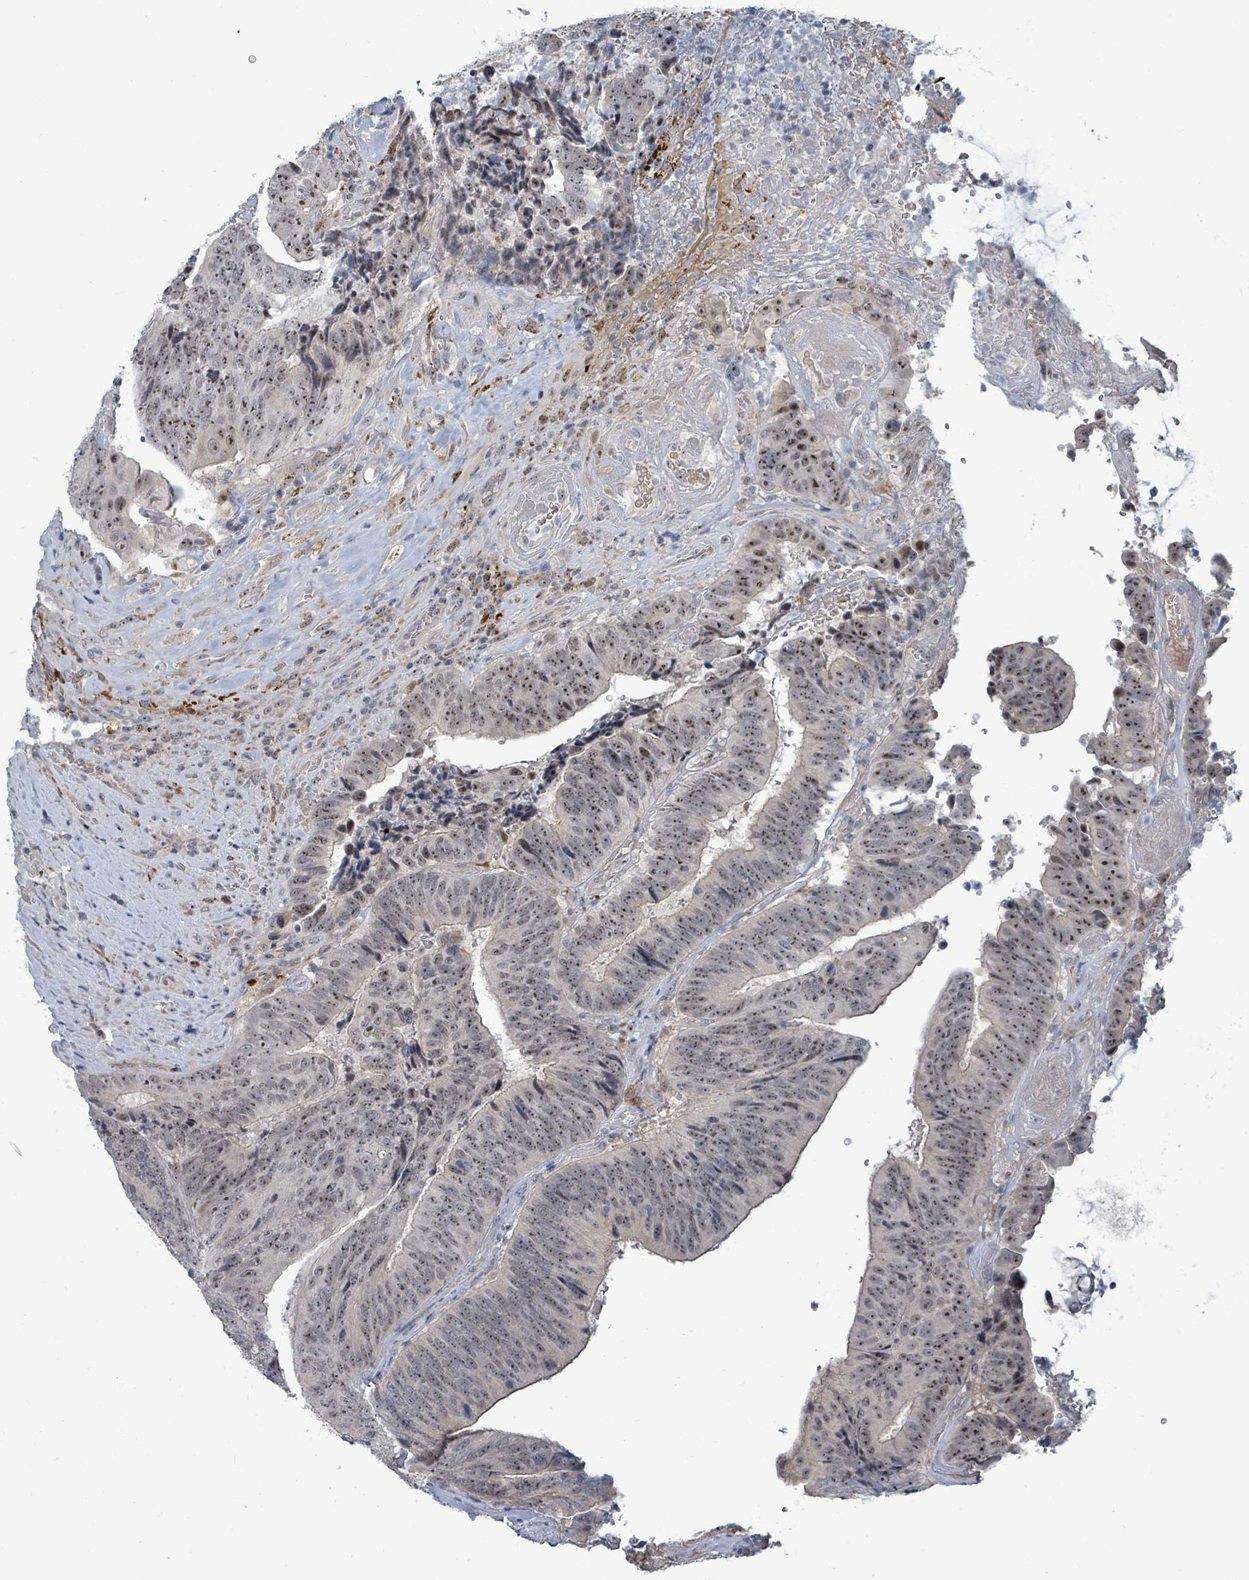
{"staining": {"intensity": "moderate", "quantity": ">75%", "location": "nuclear"}, "tissue": "colorectal cancer", "cell_type": "Tumor cells", "image_type": "cancer", "snomed": [{"axis": "morphology", "description": "Adenocarcinoma, NOS"}, {"axis": "topography", "description": "Rectum"}], "caption": "Colorectal adenocarcinoma tissue exhibits moderate nuclear positivity in about >75% of tumor cells (brown staining indicates protein expression, while blue staining denotes nuclei).", "gene": "TRDMT1", "patient": {"sex": "male", "age": 72}}